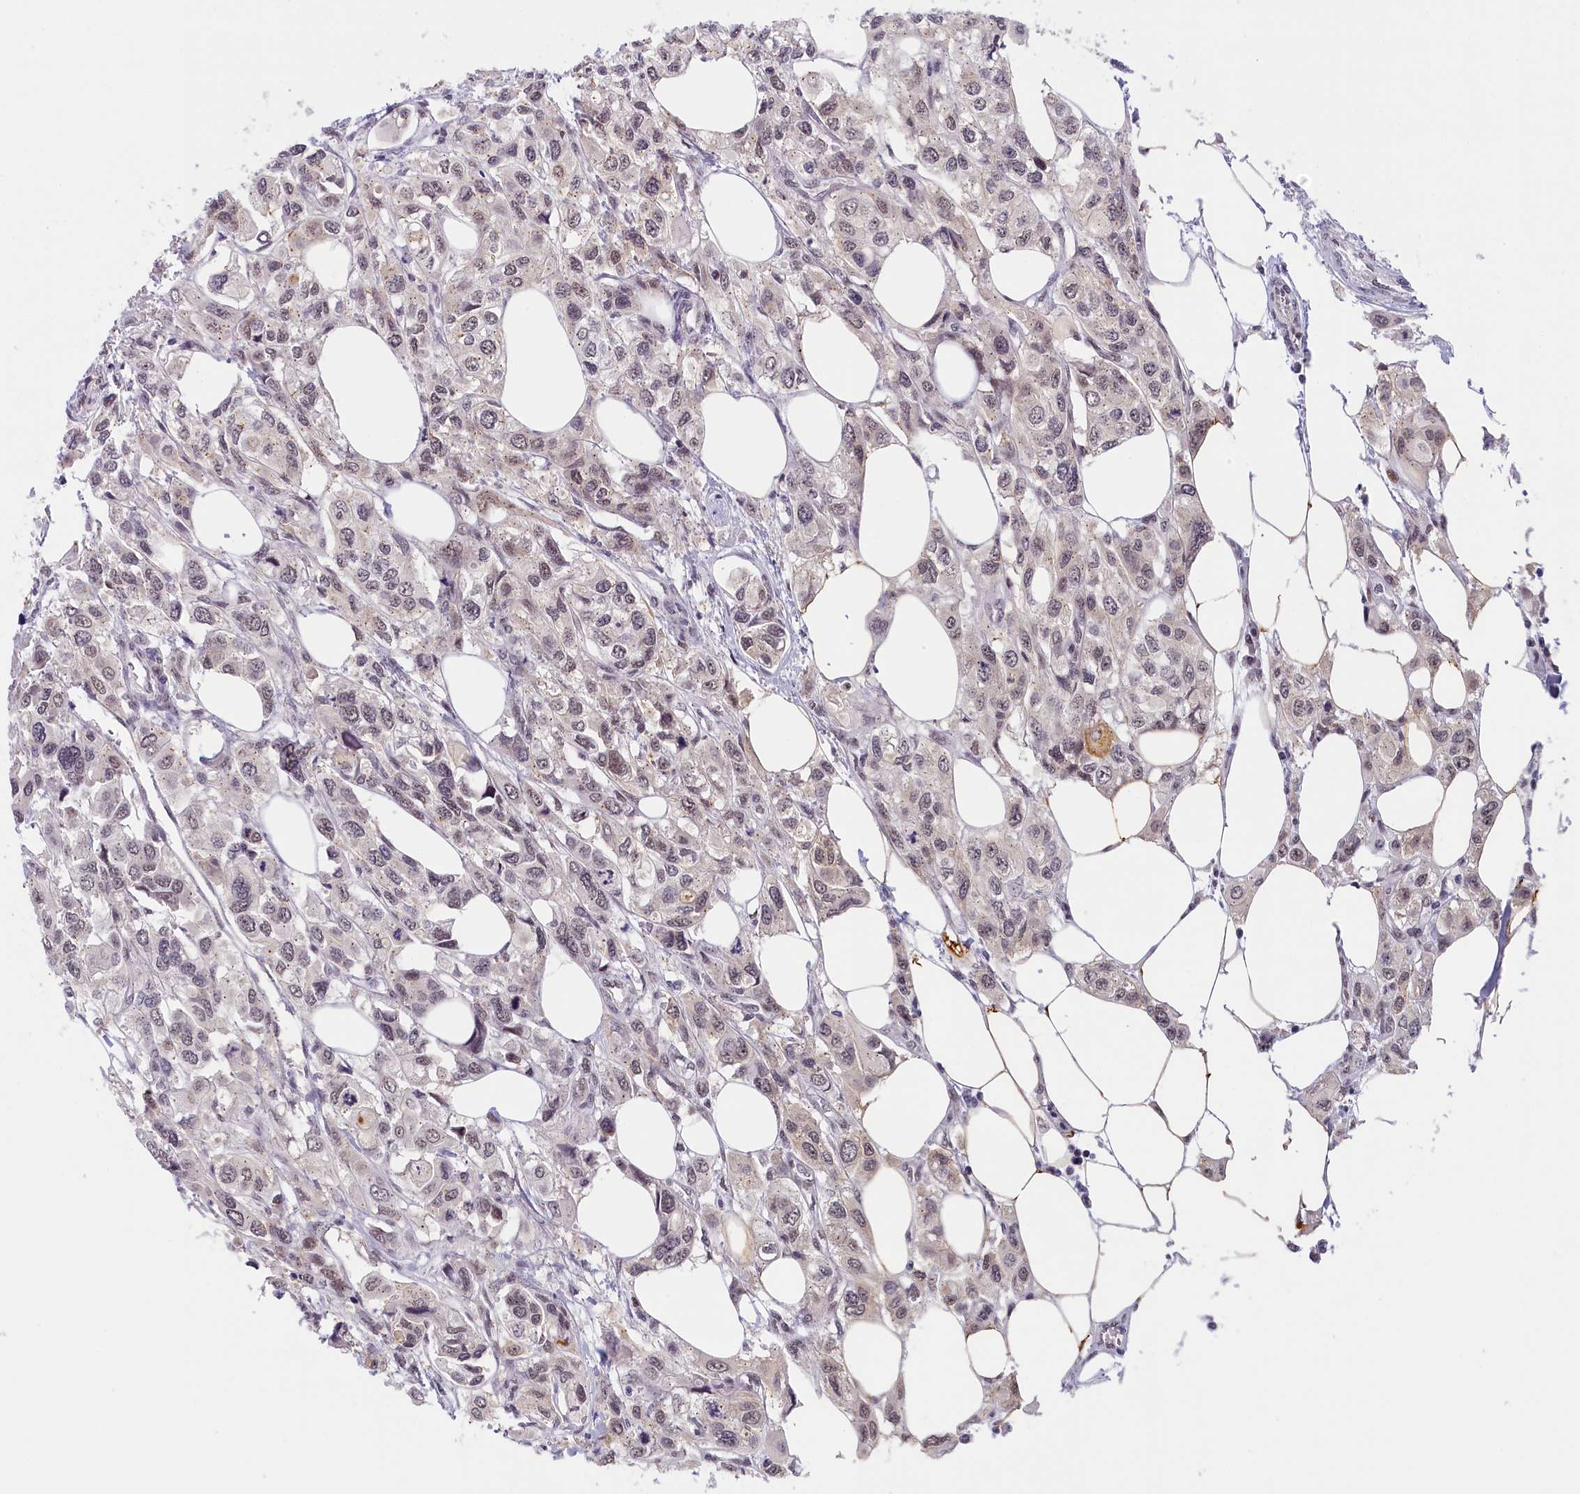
{"staining": {"intensity": "weak", "quantity": "25%-75%", "location": "nuclear"}, "tissue": "urothelial cancer", "cell_type": "Tumor cells", "image_type": "cancer", "snomed": [{"axis": "morphology", "description": "Urothelial carcinoma, High grade"}, {"axis": "topography", "description": "Urinary bladder"}], "caption": "Immunohistochemistry (IHC) staining of urothelial cancer, which displays low levels of weak nuclear staining in about 25%-75% of tumor cells indicating weak nuclear protein expression. The staining was performed using DAB (3,3'-diaminobenzidine) (brown) for protein detection and nuclei were counterstained in hematoxylin (blue).", "gene": "SEC31B", "patient": {"sex": "male", "age": 67}}